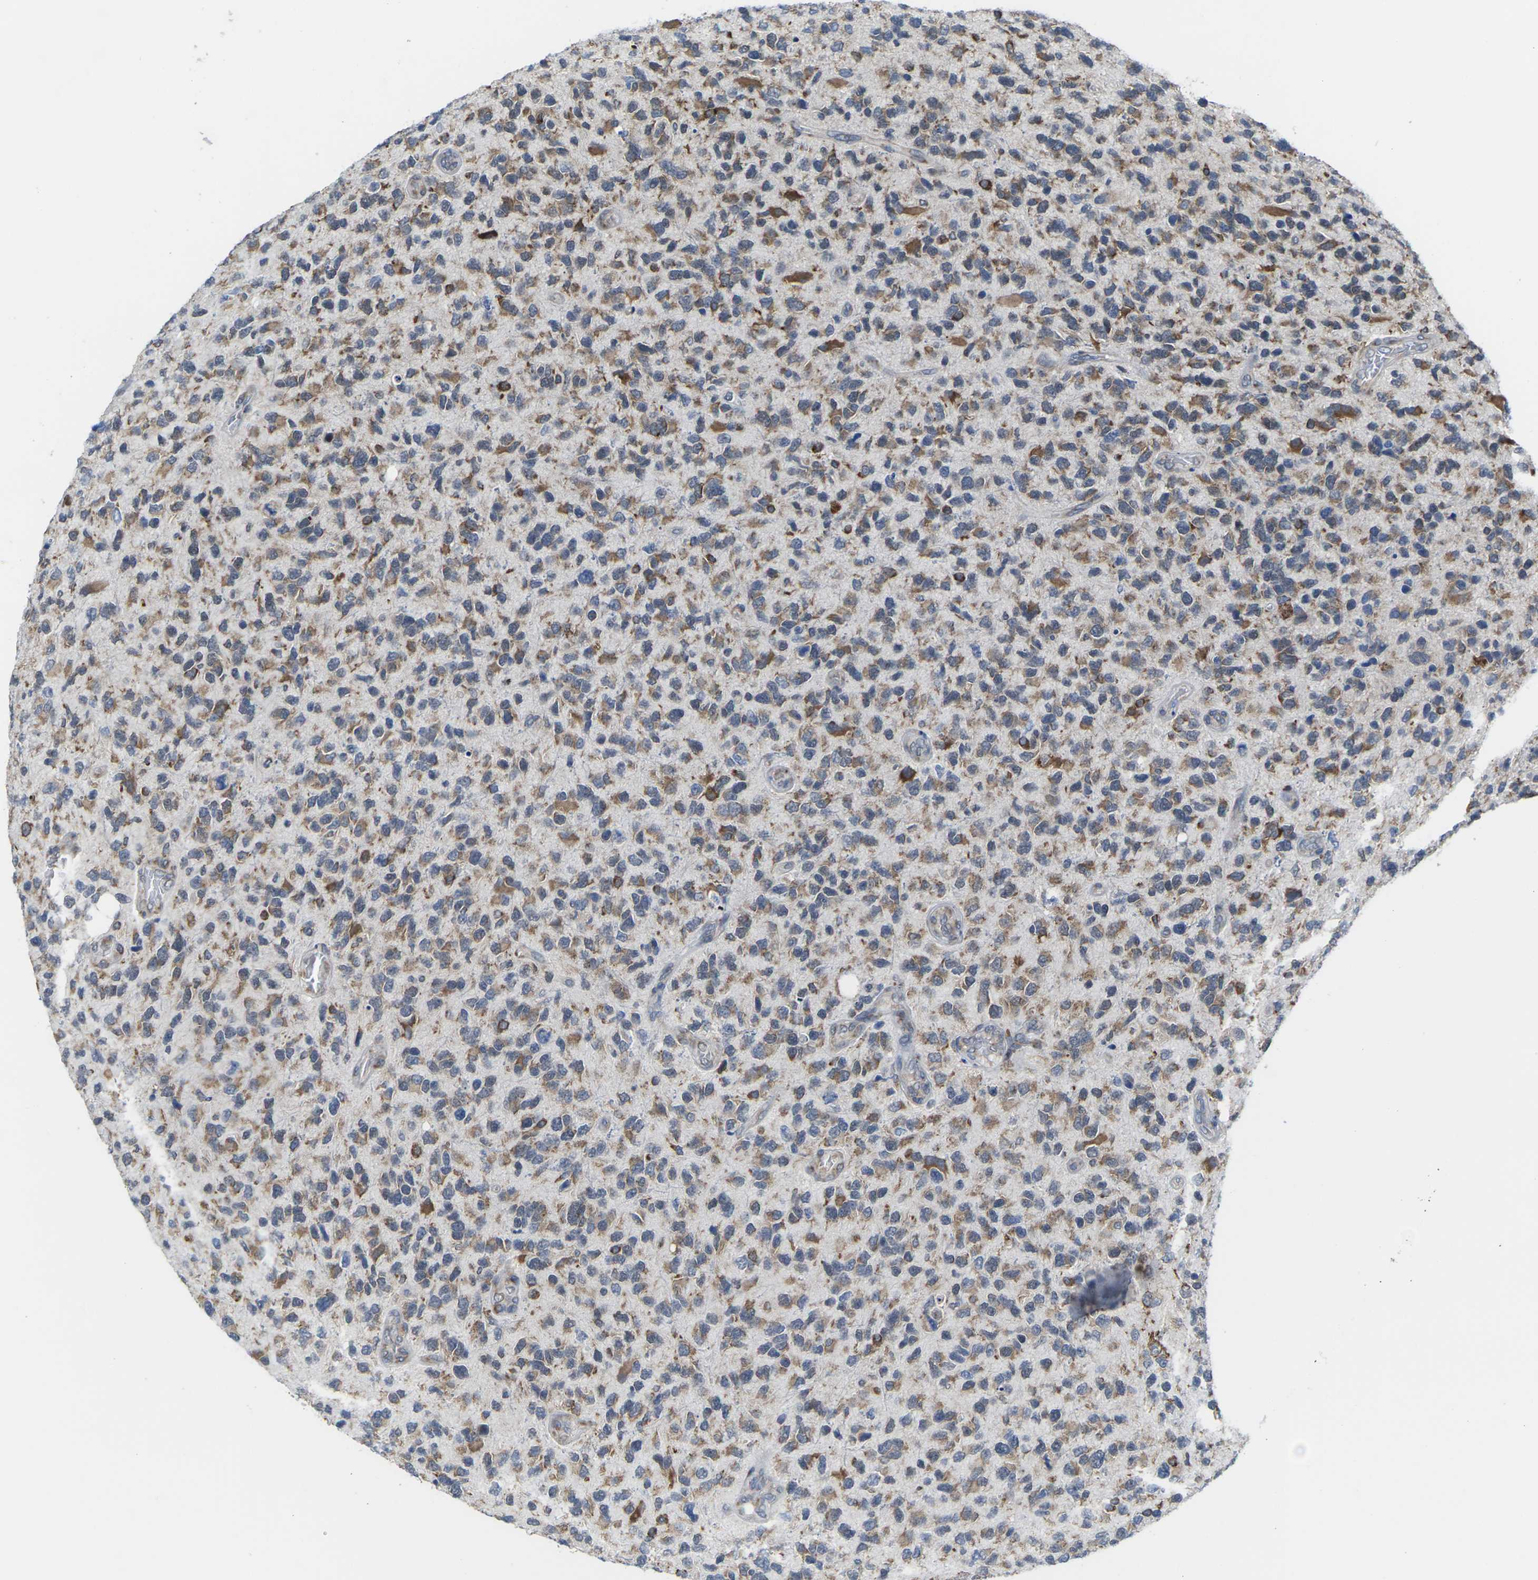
{"staining": {"intensity": "moderate", "quantity": ">75%", "location": "cytoplasmic/membranous"}, "tissue": "glioma", "cell_type": "Tumor cells", "image_type": "cancer", "snomed": [{"axis": "morphology", "description": "Glioma, malignant, High grade"}, {"axis": "topography", "description": "Brain"}], "caption": "Approximately >75% of tumor cells in glioma show moderate cytoplasmic/membranous protein positivity as visualized by brown immunohistochemical staining.", "gene": "PDZK1IP1", "patient": {"sex": "female", "age": 58}}